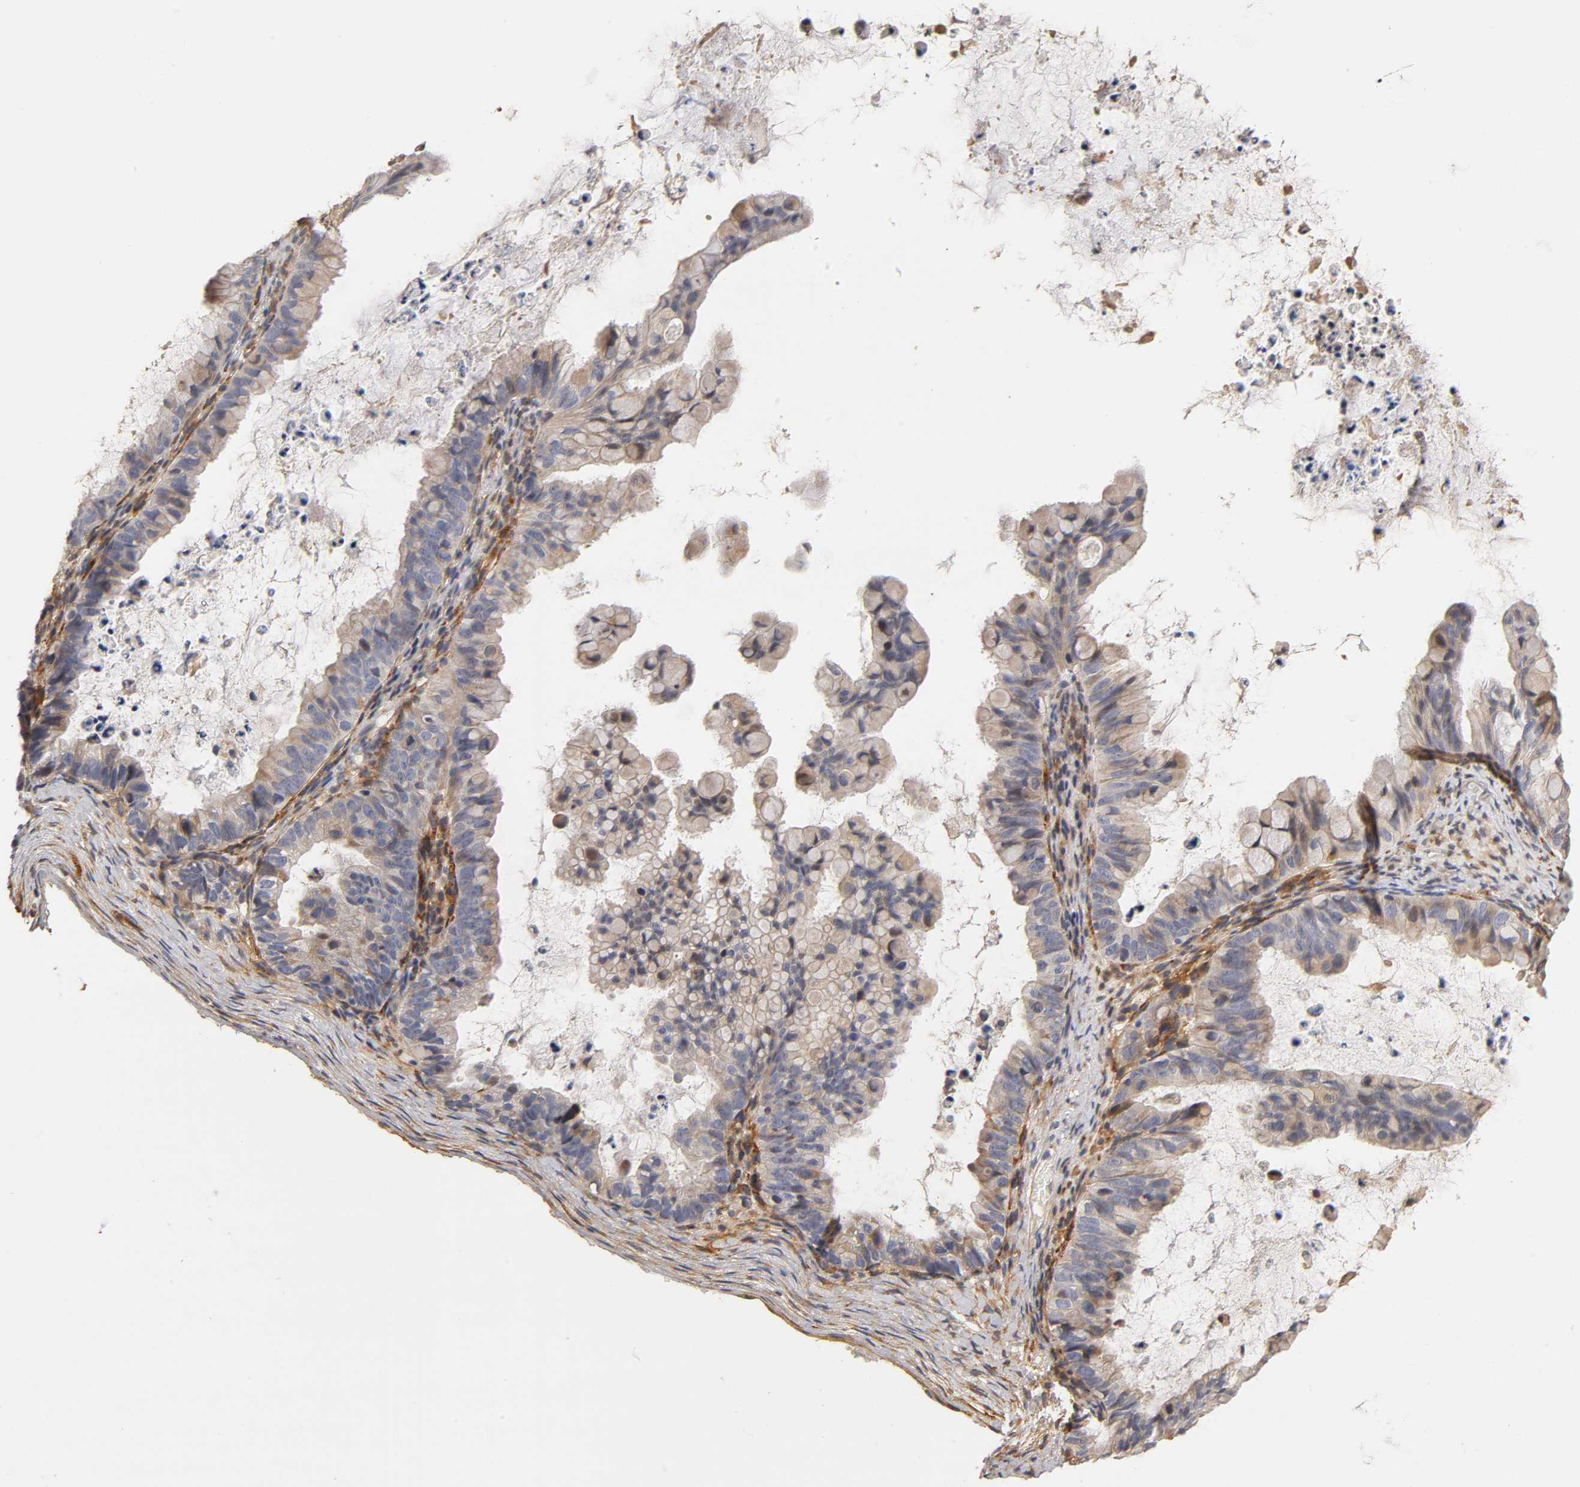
{"staining": {"intensity": "weak", "quantity": "<25%", "location": "cytoplasmic/membranous"}, "tissue": "ovarian cancer", "cell_type": "Tumor cells", "image_type": "cancer", "snomed": [{"axis": "morphology", "description": "Cystadenocarcinoma, mucinous, NOS"}, {"axis": "topography", "description": "Ovary"}], "caption": "DAB (3,3'-diaminobenzidine) immunohistochemical staining of ovarian cancer displays no significant expression in tumor cells.", "gene": "LAMB1", "patient": {"sex": "female", "age": 36}}